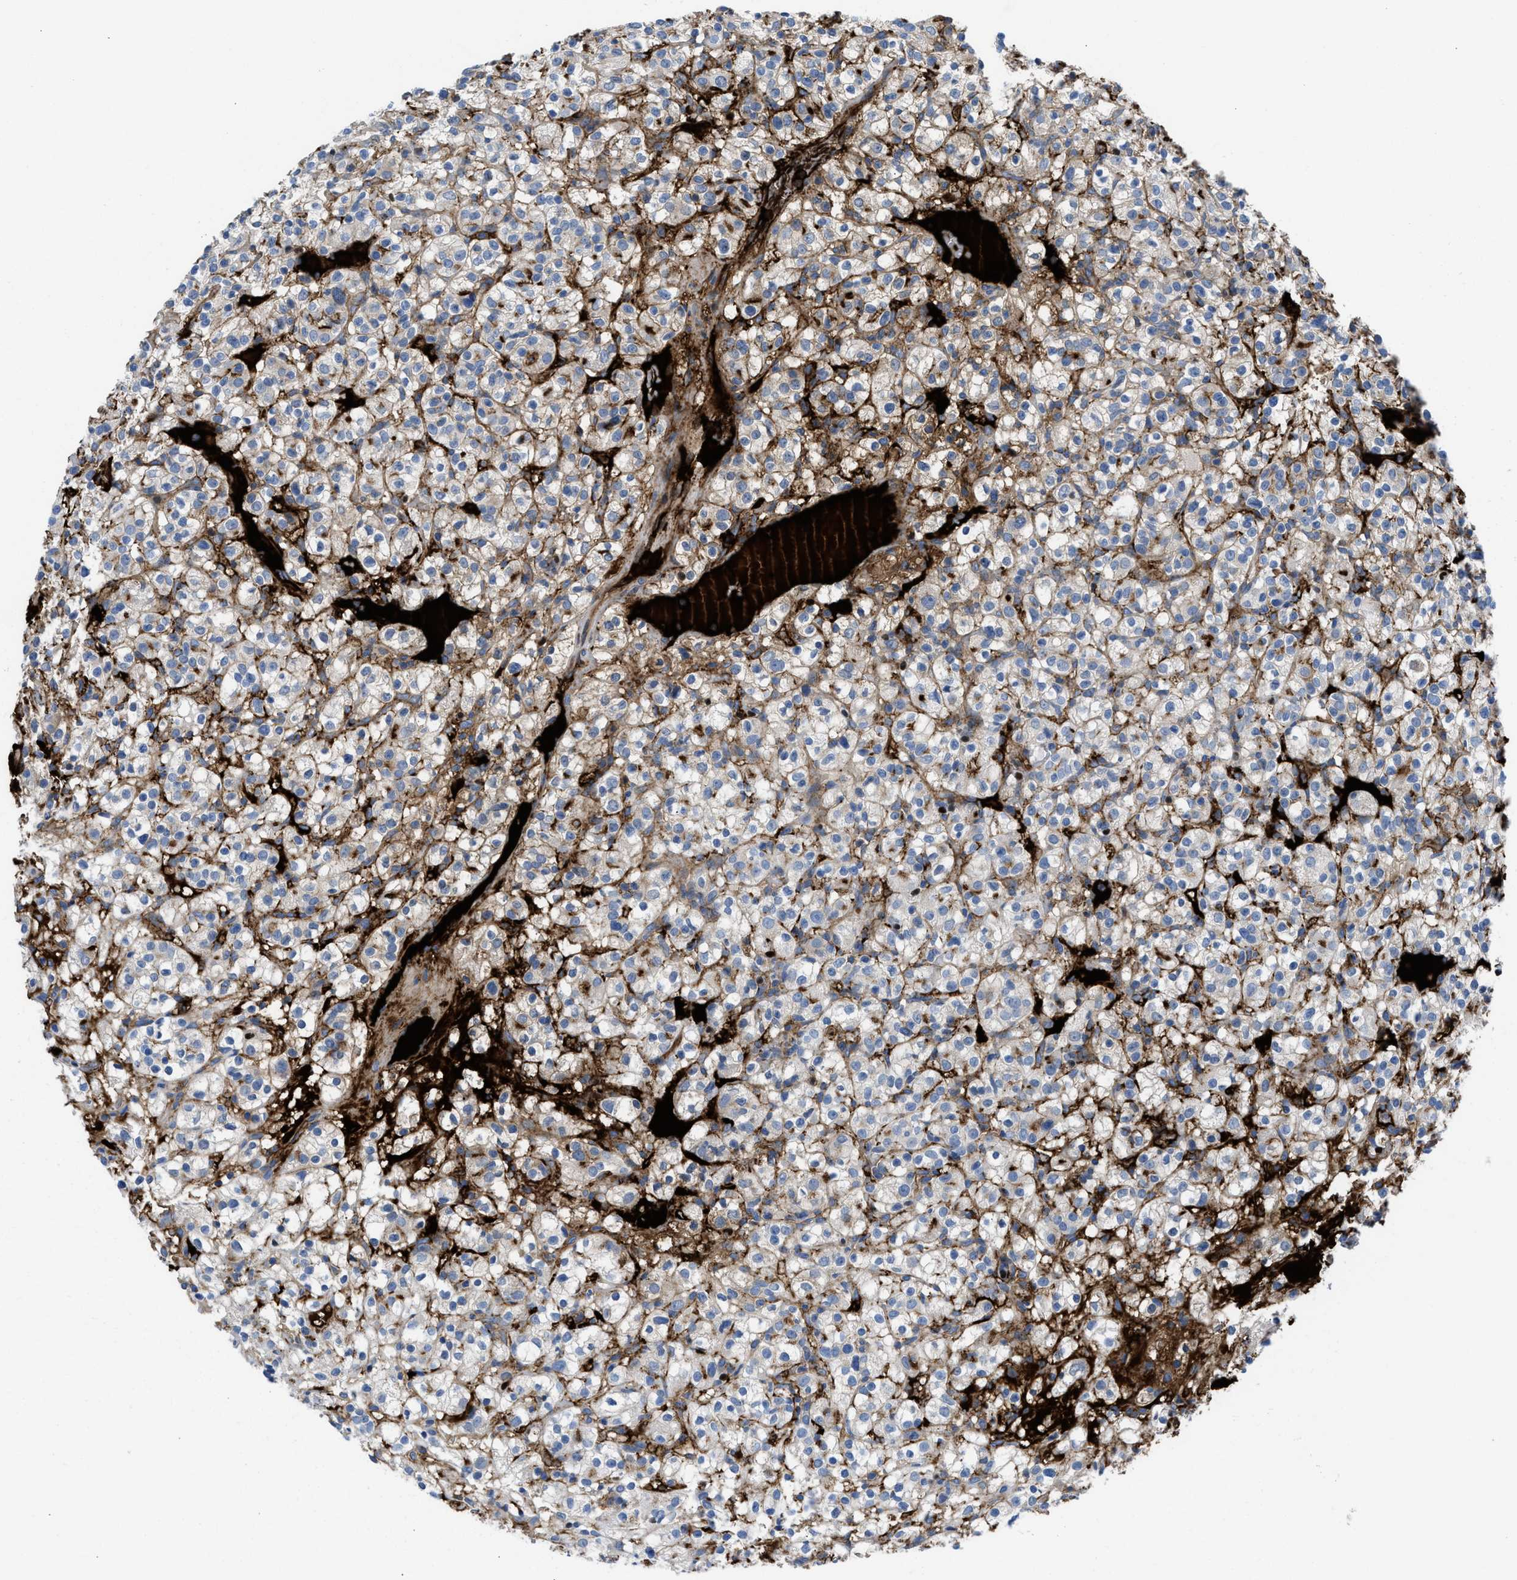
{"staining": {"intensity": "weak", "quantity": "<25%", "location": "cytoplasmic/membranous"}, "tissue": "renal cancer", "cell_type": "Tumor cells", "image_type": "cancer", "snomed": [{"axis": "morphology", "description": "Normal tissue, NOS"}, {"axis": "morphology", "description": "Adenocarcinoma, NOS"}, {"axis": "topography", "description": "Kidney"}], "caption": "This is an immunohistochemistry (IHC) photomicrograph of renal cancer (adenocarcinoma). There is no positivity in tumor cells.", "gene": "LEF1", "patient": {"sex": "female", "age": 72}}